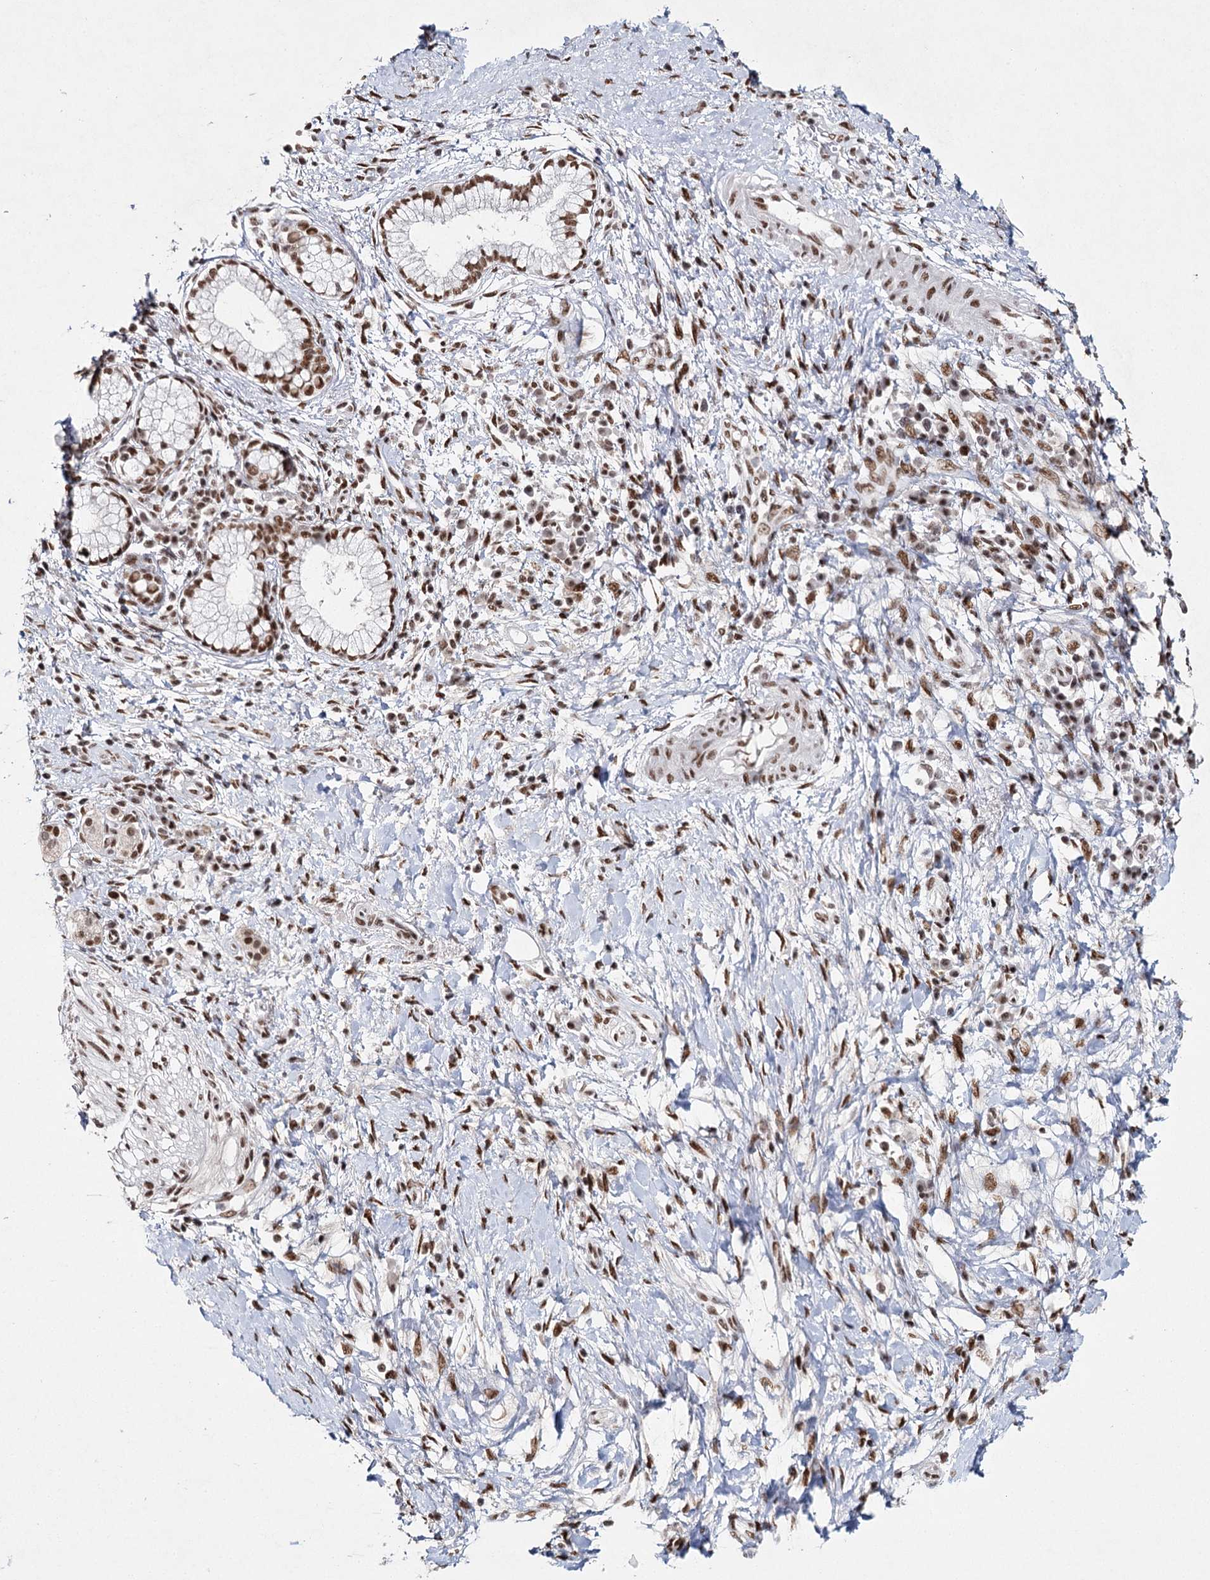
{"staining": {"intensity": "moderate", "quantity": ">75%", "location": "nuclear"}, "tissue": "pancreatic cancer", "cell_type": "Tumor cells", "image_type": "cancer", "snomed": [{"axis": "morphology", "description": "Adenocarcinoma, NOS"}, {"axis": "topography", "description": "Pancreas"}], "caption": "Immunohistochemistry of human pancreatic cancer reveals medium levels of moderate nuclear expression in approximately >75% of tumor cells. (IHC, brightfield microscopy, high magnification).", "gene": "SCAF8", "patient": {"sex": "male", "age": 68}}